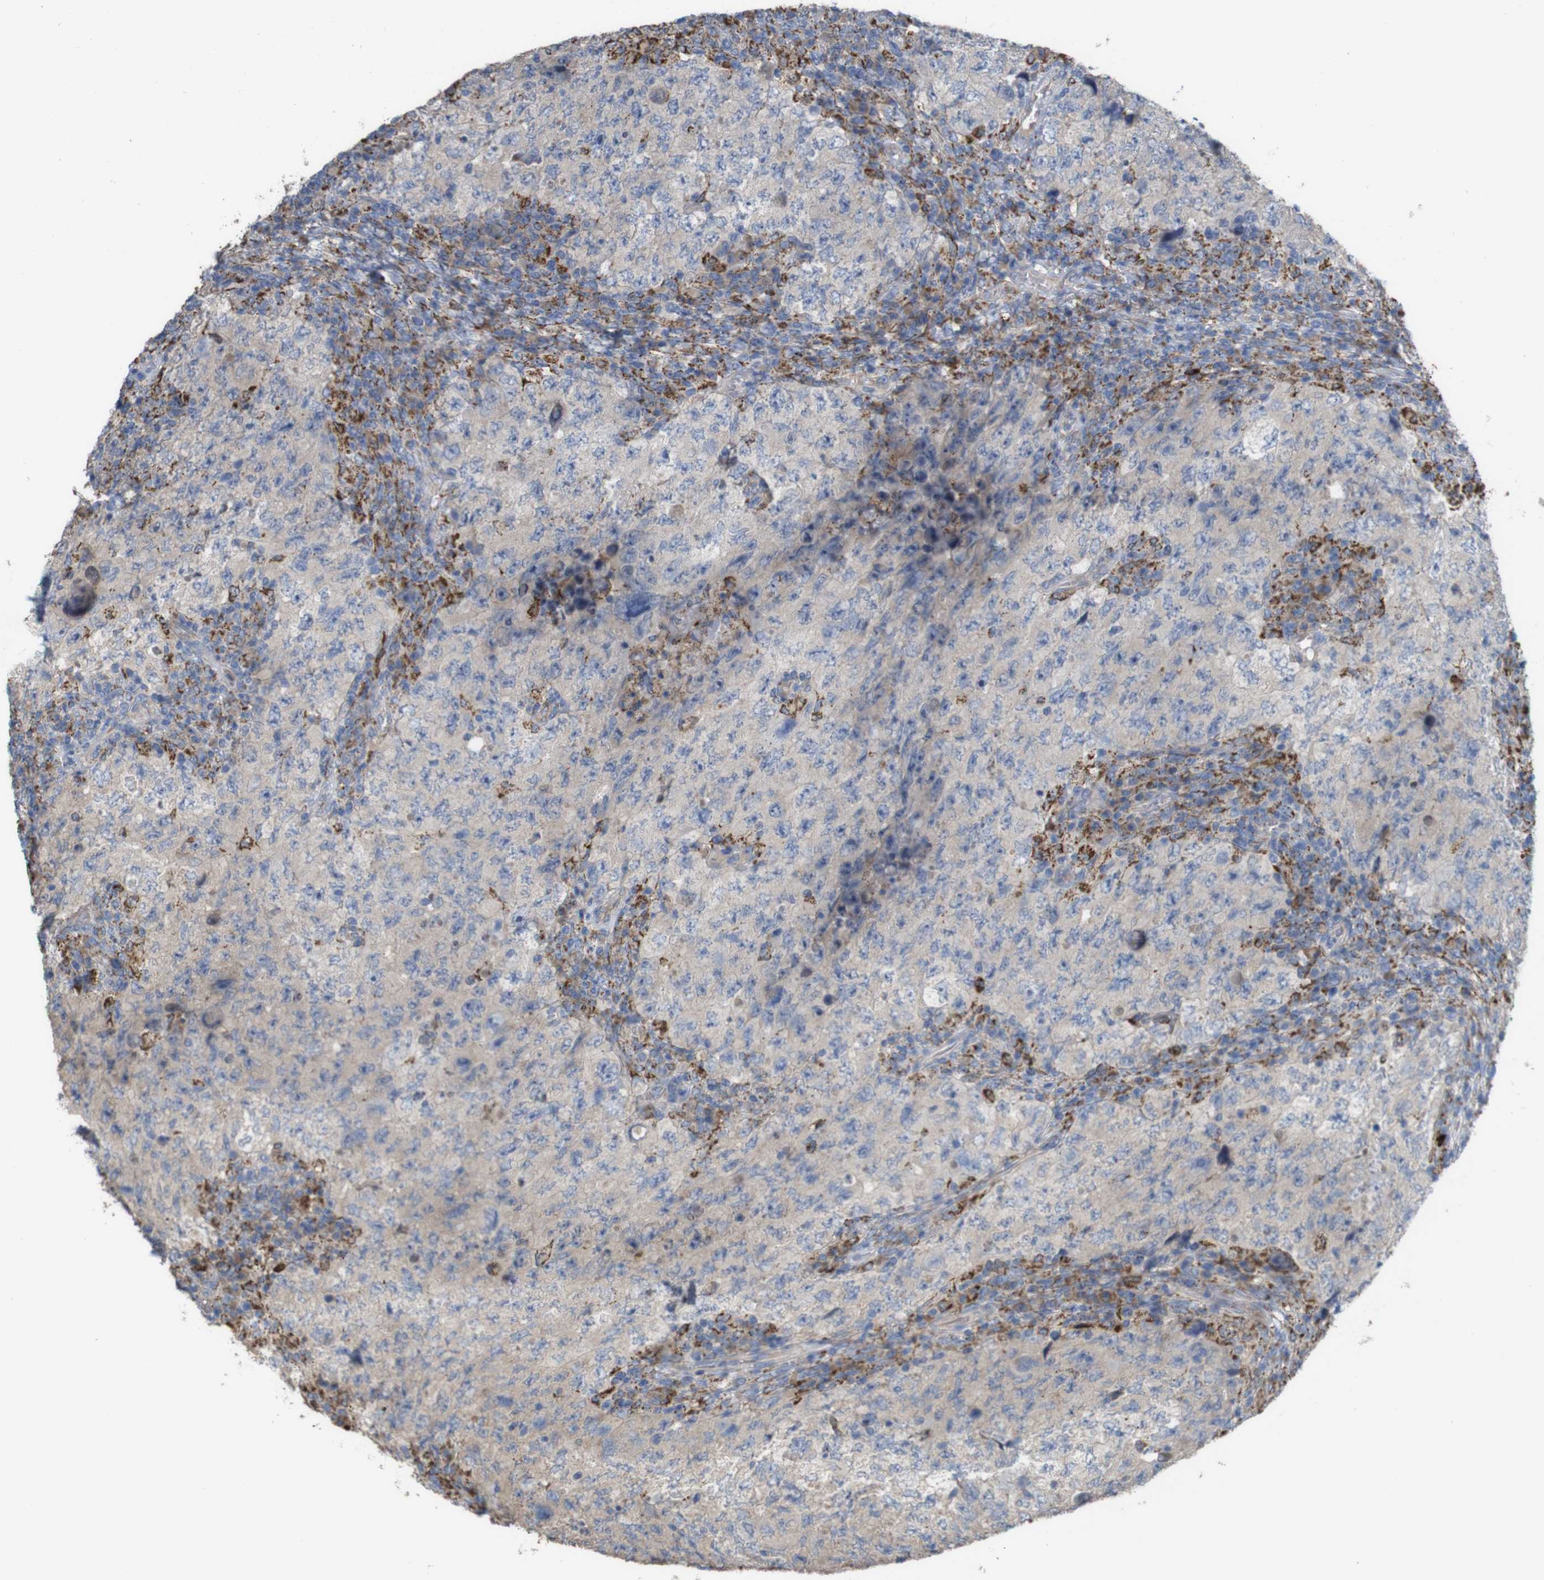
{"staining": {"intensity": "negative", "quantity": "none", "location": "none"}, "tissue": "testis cancer", "cell_type": "Tumor cells", "image_type": "cancer", "snomed": [{"axis": "morphology", "description": "Carcinoma, Embryonal, NOS"}, {"axis": "topography", "description": "Testis"}], "caption": "Immunohistochemistry of testis embryonal carcinoma displays no staining in tumor cells. (Brightfield microscopy of DAB immunohistochemistry (IHC) at high magnification).", "gene": "PTPRR", "patient": {"sex": "male", "age": 26}}